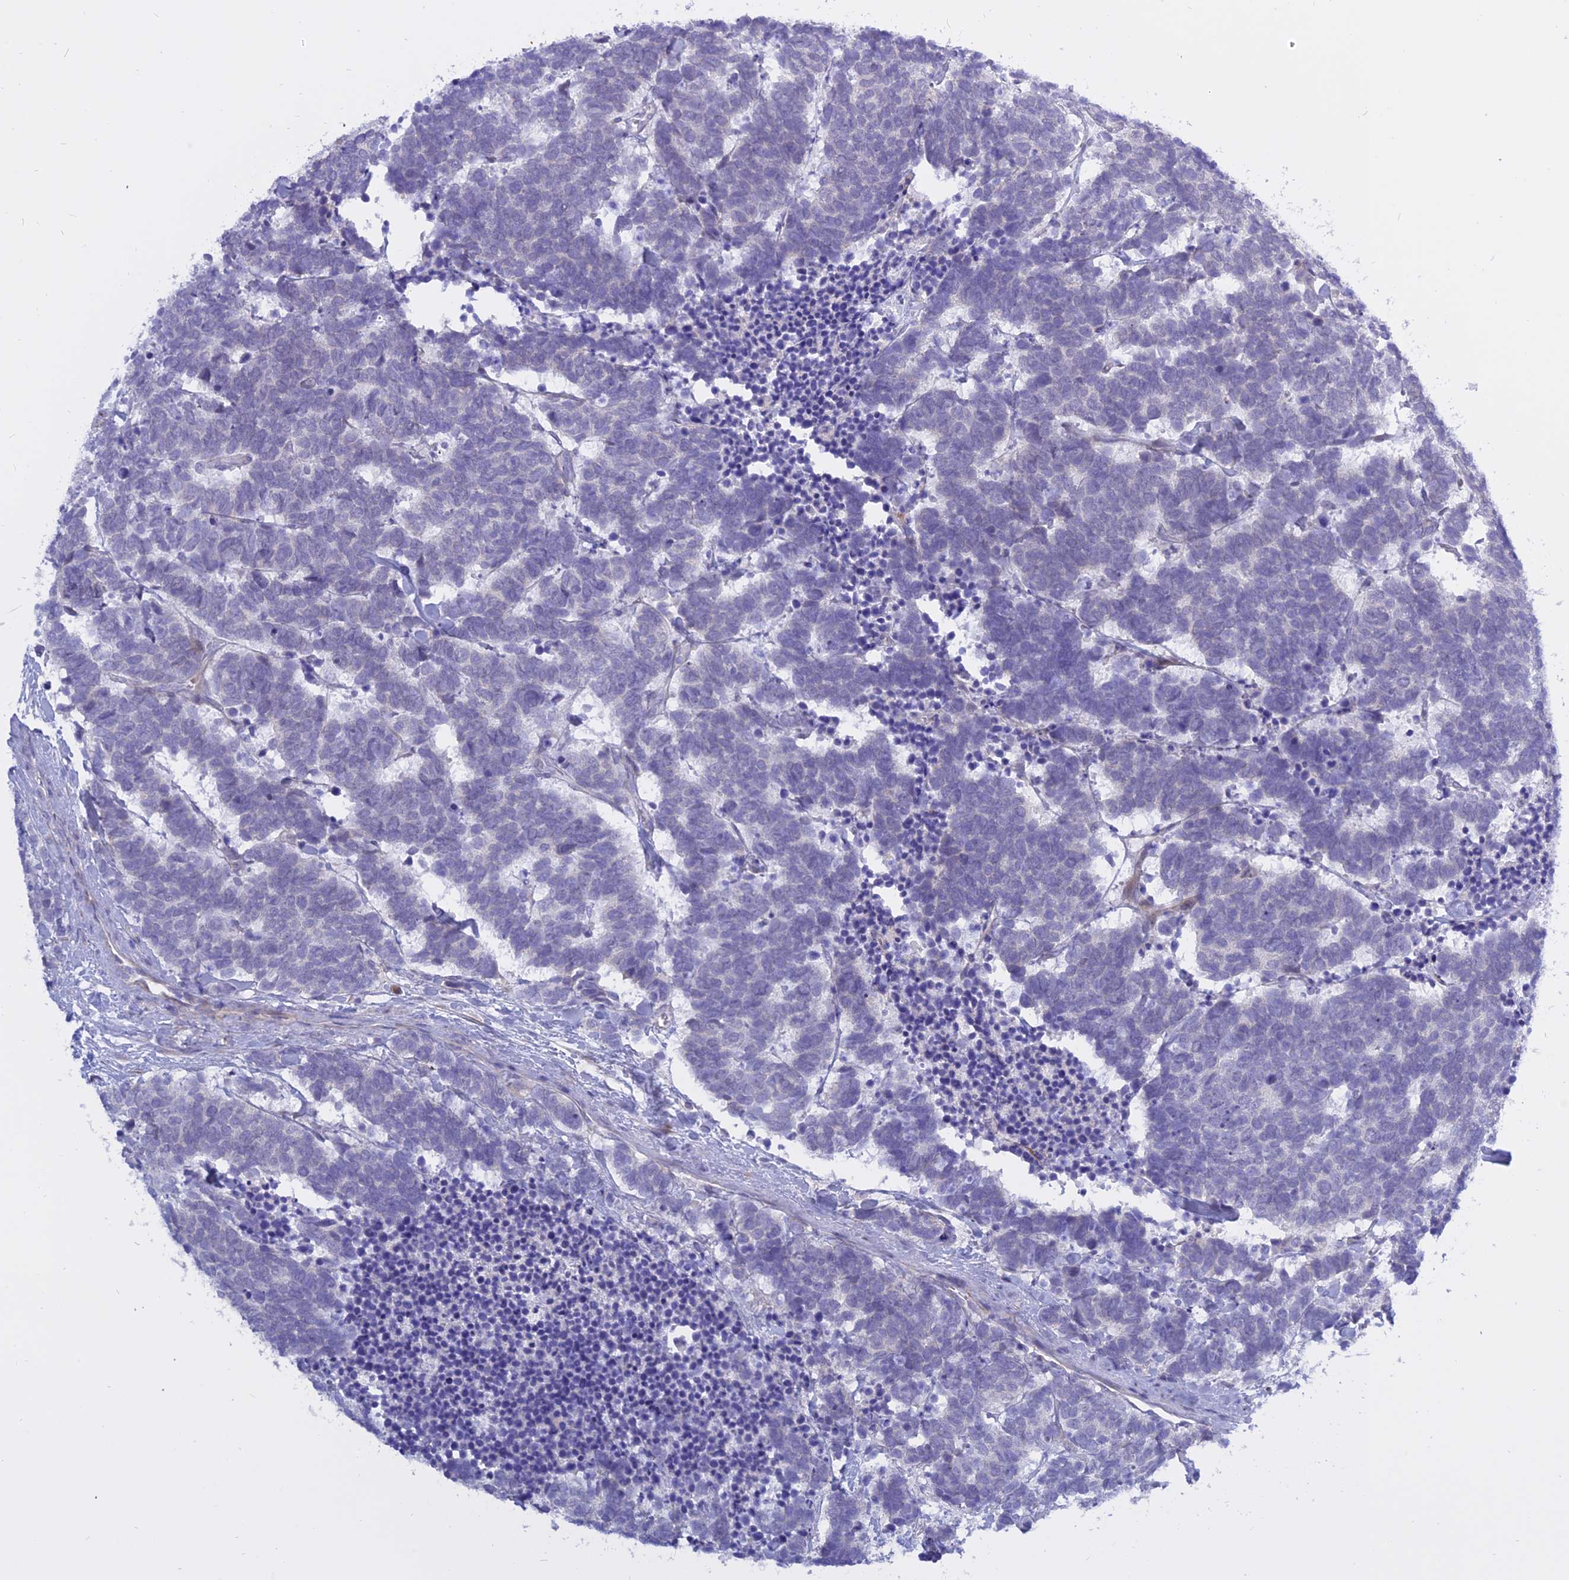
{"staining": {"intensity": "negative", "quantity": "none", "location": "none"}, "tissue": "carcinoid", "cell_type": "Tumor cells", "image_type": "cancer", "snomed": [{"axis": "morphology", "description": "Carcinoma, NOS"}, {"axis": "morphology", "description": "Carcinoid, malignant, NOS"}, {"axis": "topography", "description": "Urinary bladder"}], "caption": "Image shows no significant protein staining in tumor cells of malignant carcinoid. The staining was performed using DAB to visualize the protein expression in brown, while the nuclei were stained in blue with hematoxylin (Magnification: 20x).", "gene": "MBD3L1", "patient": {"sex": "male", "age": 57}}